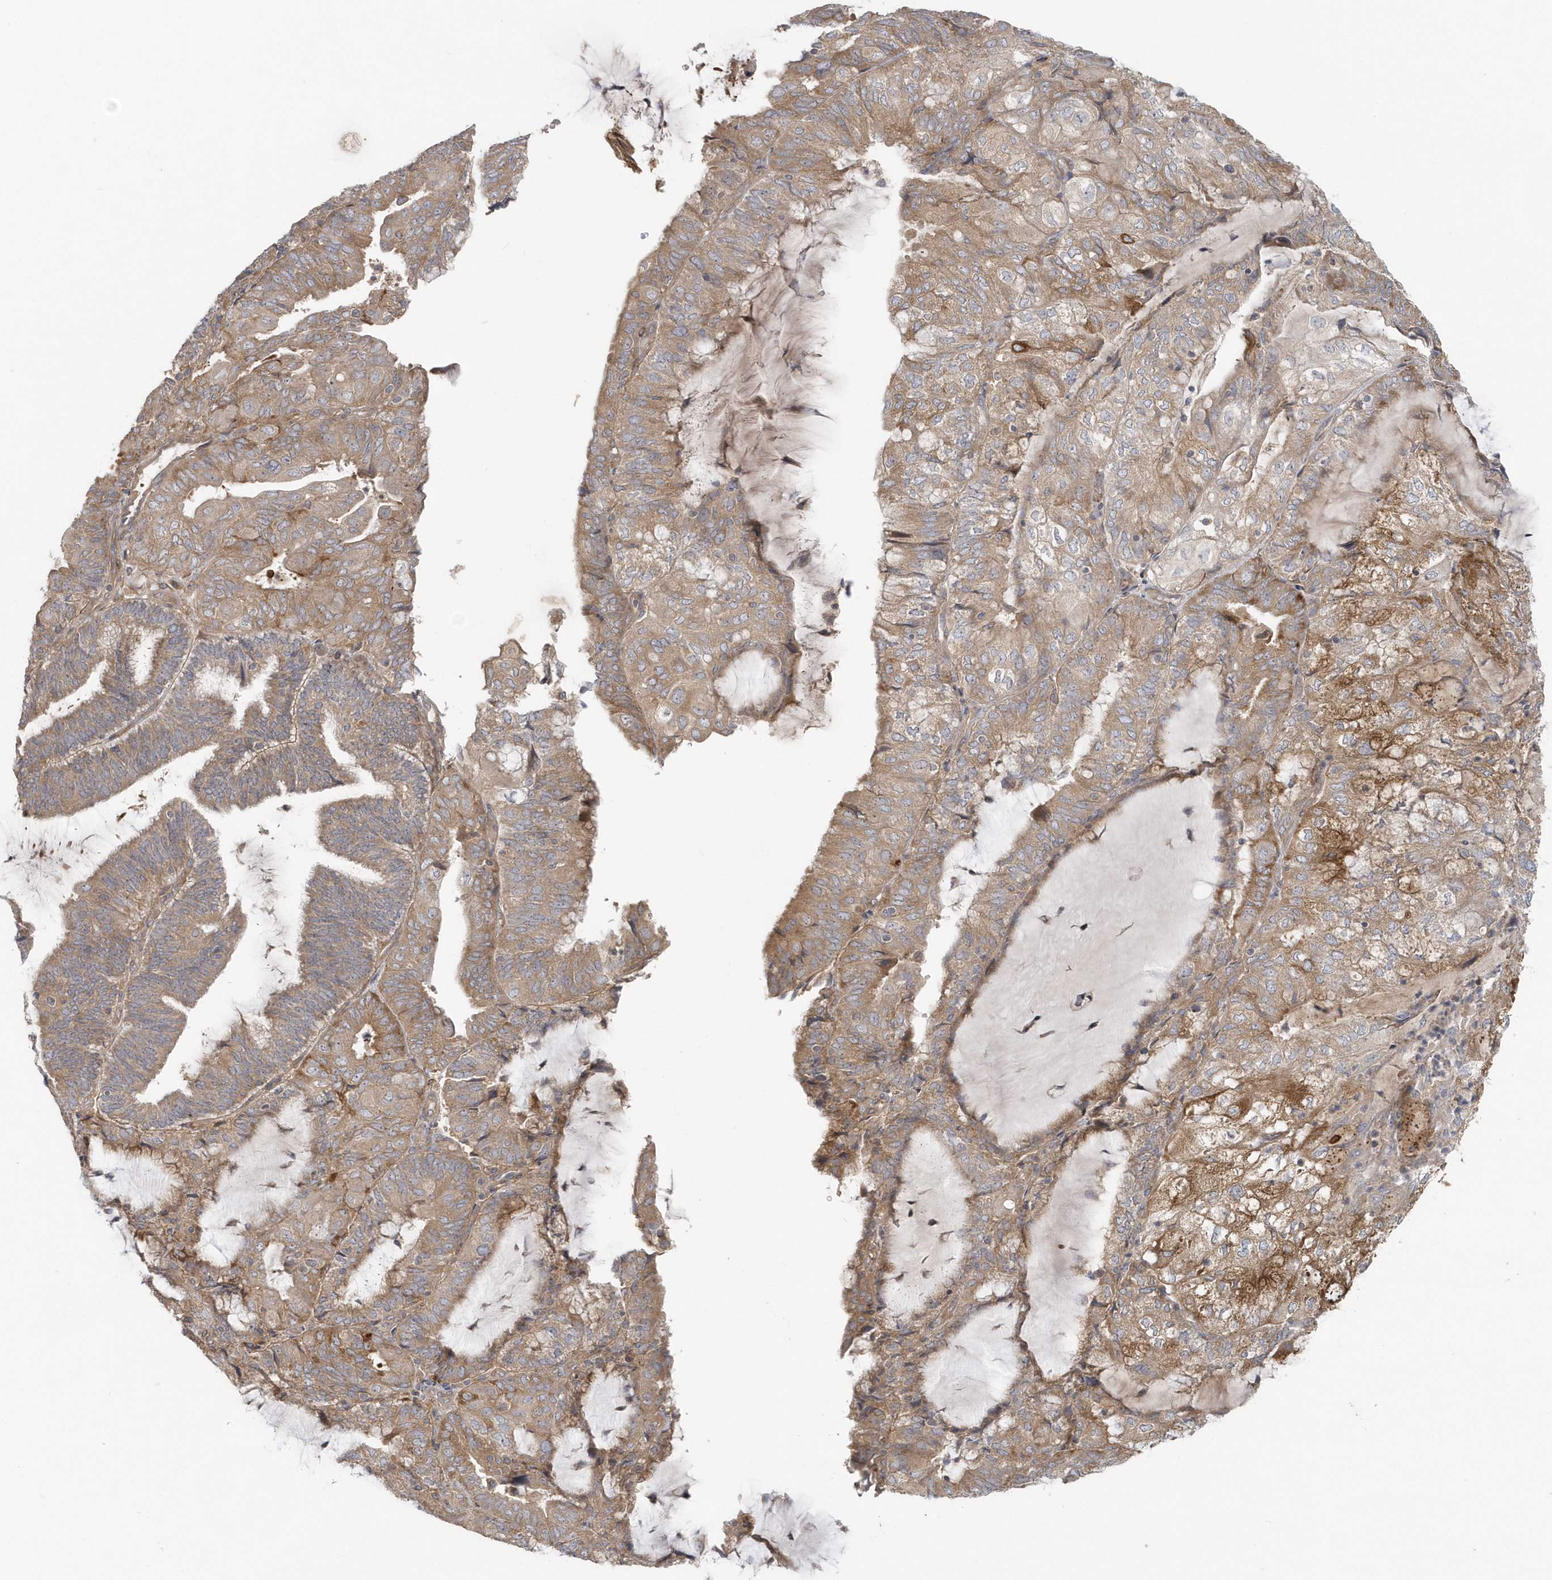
{"staining": {"intensity": "moderate", "quantity": ">75%", "location": "cytoplasmic/membranous"}, "tissue": "endometrial cancer", "cell_type": "Tumor cells", "image_type": "cancer", "snomed": [{"axis": "morphology", "description": "Adenocarcinoma, NOS"}, {"axis": "topography", "description": "Endometrium"}], "caption": "Protein staining of endometrial adenocarcinoma tissue reveals moderate cytoplasmic/membranous expression in about >75% of tumor cells.", "gene": "ACTR1A", "patient": {"sex": "female", "age": 81}}